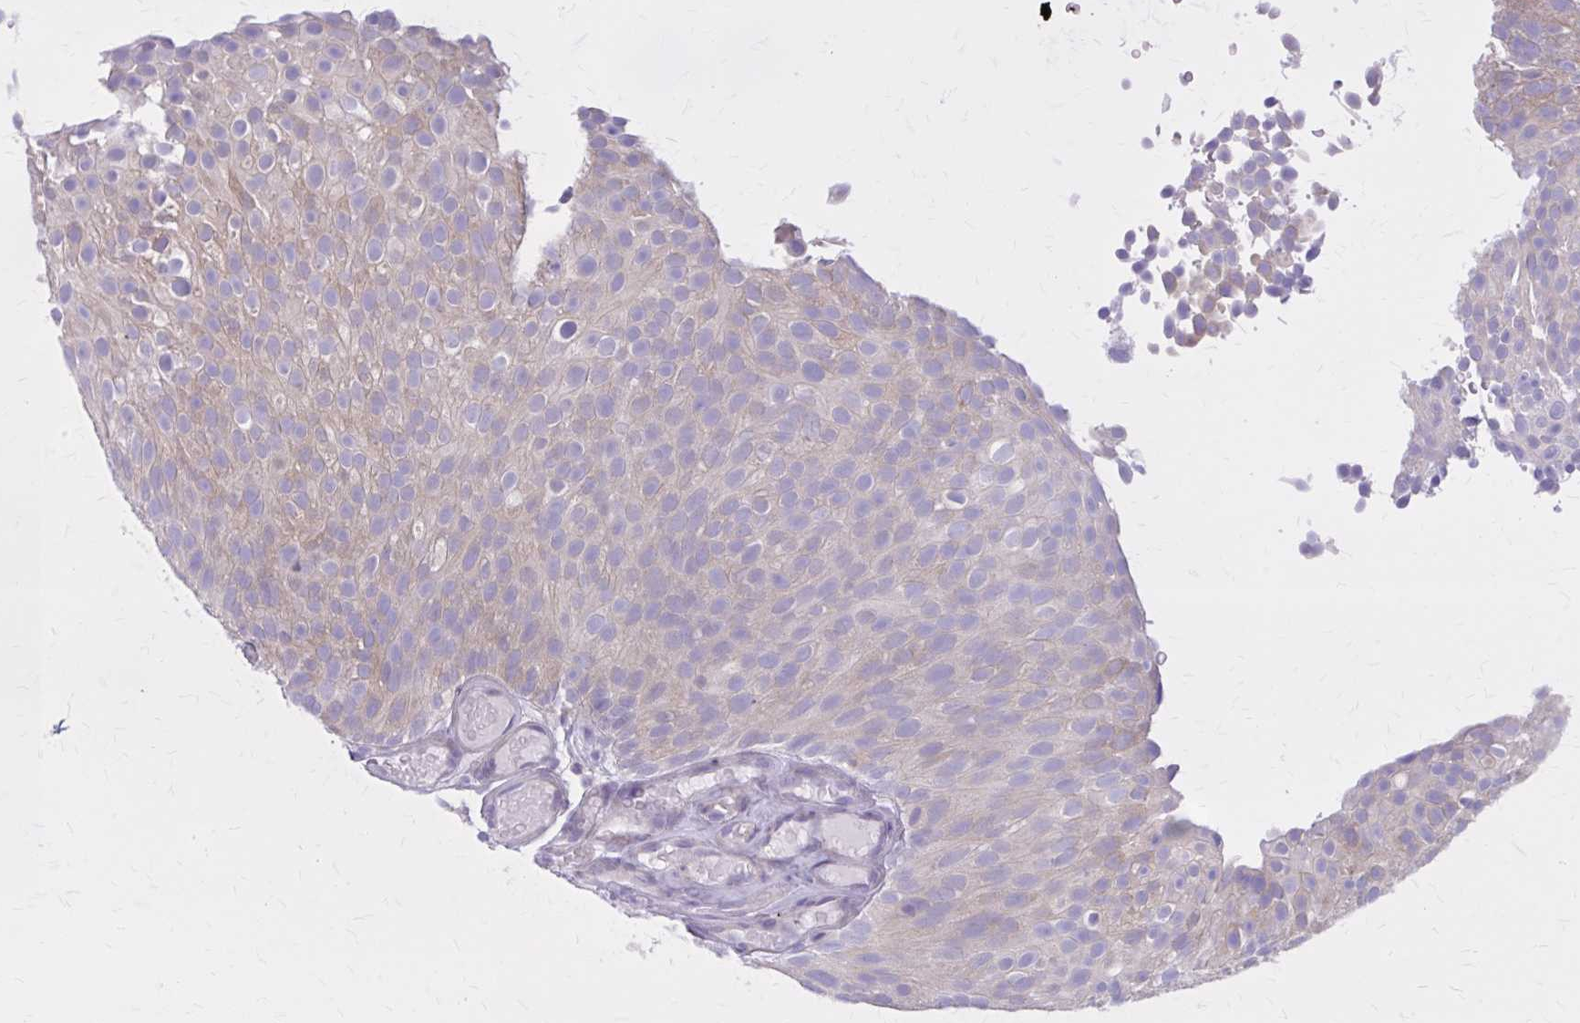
{"staining": {"intensity": "weak", "quantity": "<25%", "location": "cytoplasmic/membranous"}, "tissue": "urothelial cancer", "cell_type": "Tumor cells", "image_type": "cancer", "snomed": [{"axis": "morphology", "description": "Urothelial carcinoma, Low grade"}, {"axis": "topography", "description": "Urinary bladder"}], "caption": "A photomicrograph of urothelial cancer stained for a protein displays no brown staining in tumor cells.", "gene": "PITPNM1", "patient": {"sex": "male", "age": 78}}